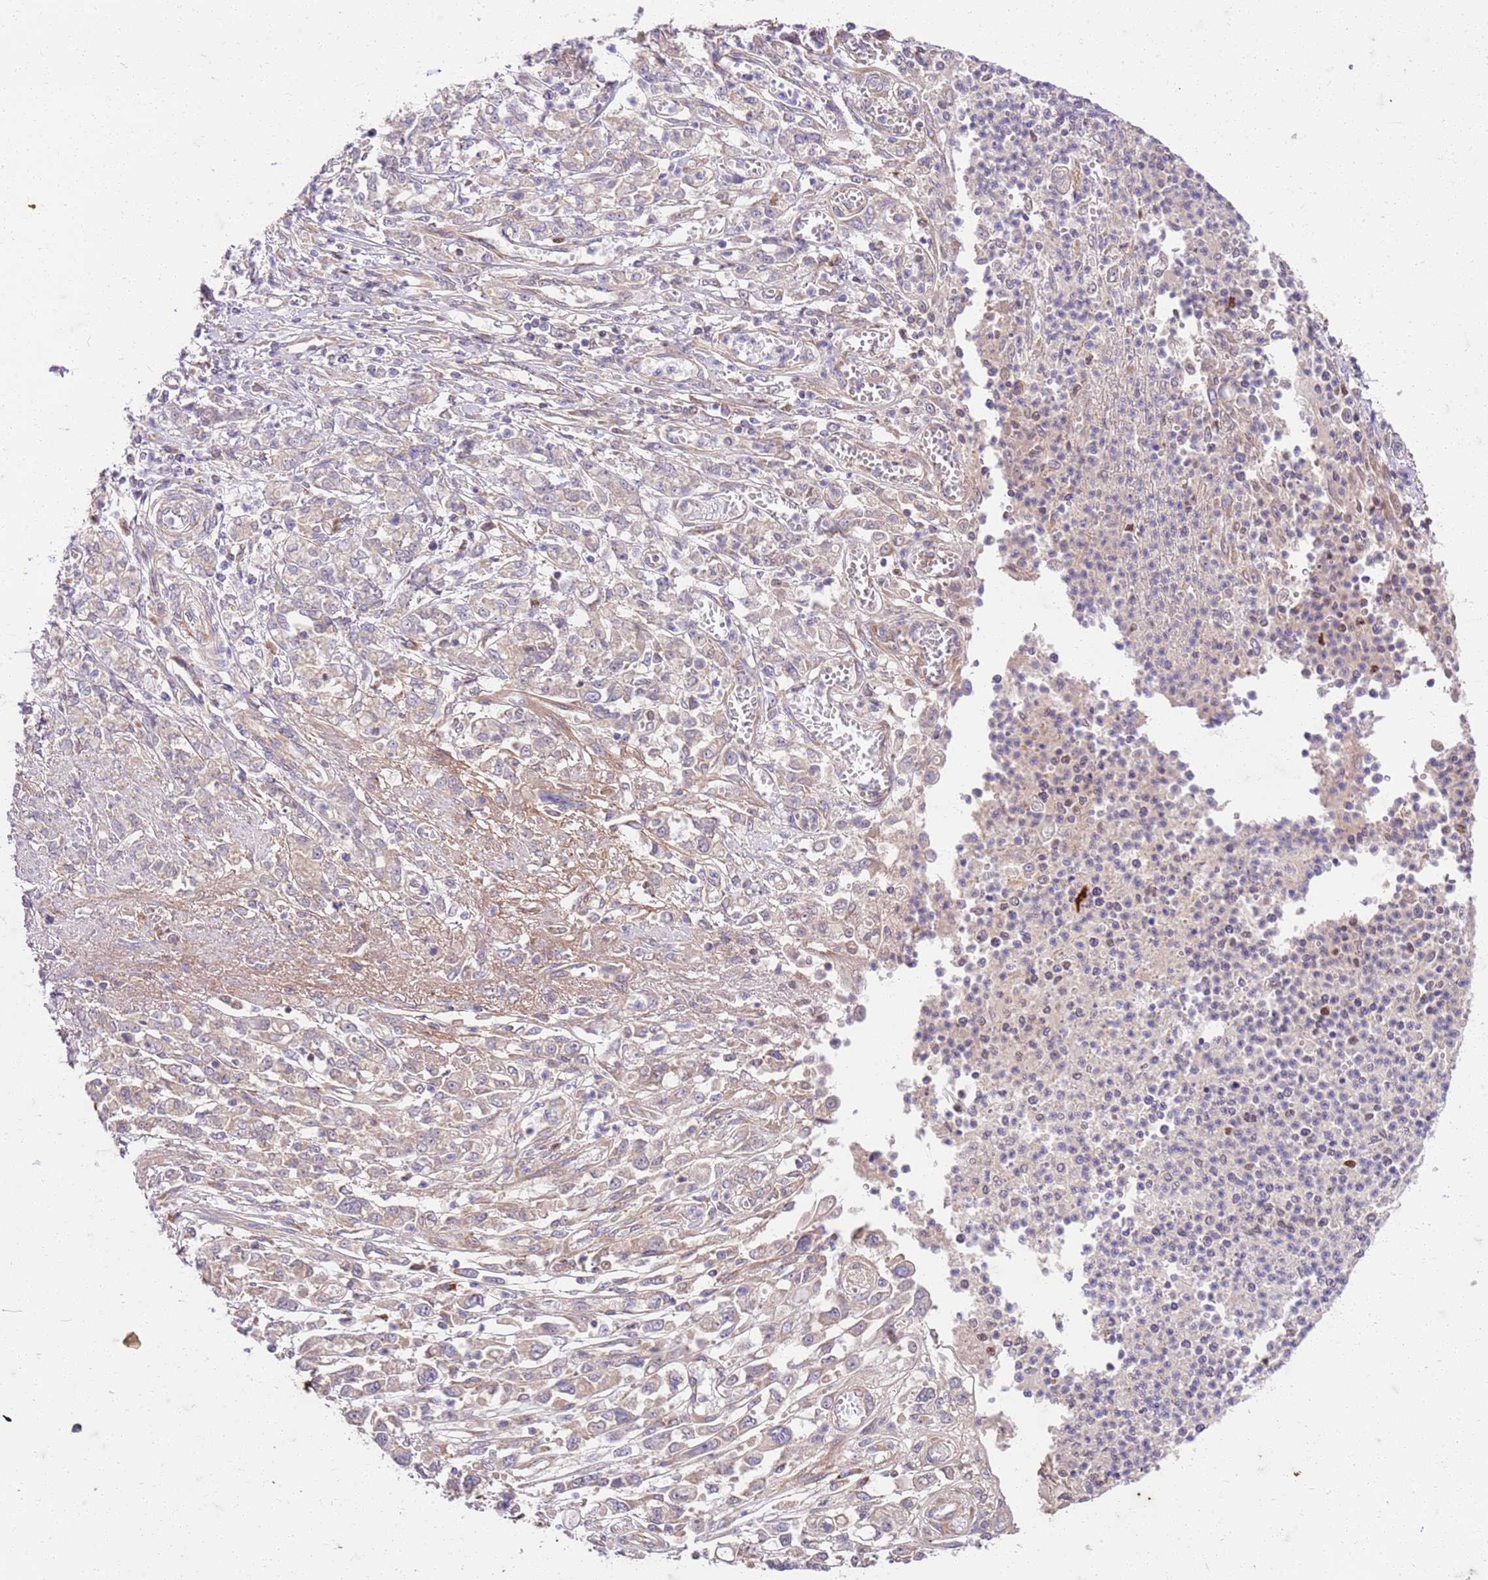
{"staining": {"intensity": "negative", "quantity": "none", "location": "none"}, "tissue": "stomach cancer", "cell_type": "Tumor cells", "image_type": "cancer", "snomed": [{"axis": "morphology", "description": "Adenocarcinoma, NOS"}, {"axis": "topography", "description": "Stomach"}], "caption": "Immunohistochemical staining of human stomach cancer (adenocarcinoma) reveals no significant positivity in tumor cells.", "gene": "OSBP", "patient": {"sex": "female", "age": 76}}